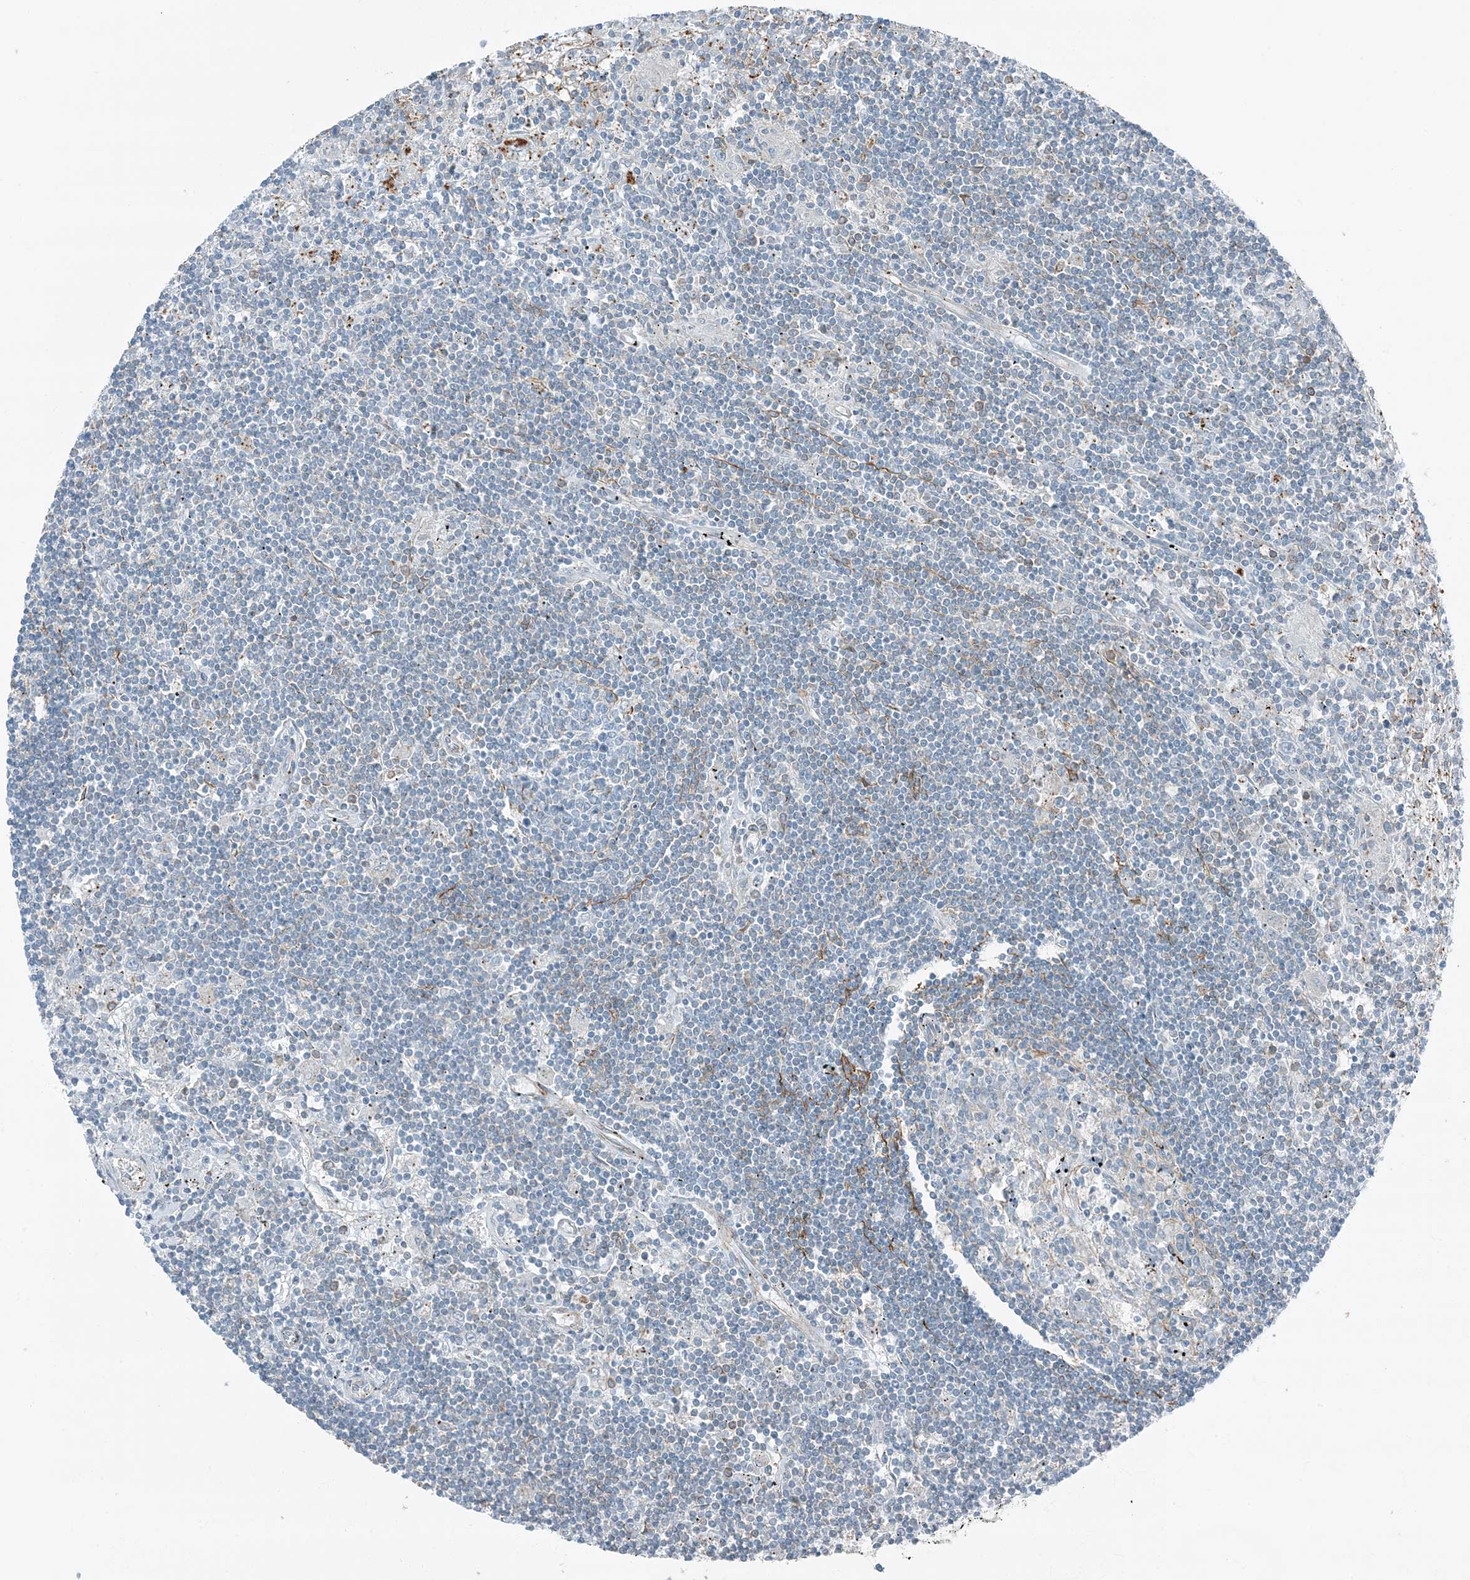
{"staining": {"intensity": "negative", "quantity": "none", "location": "none"}, "tissue": "lymphoma", "cell_type": "Tumor cells", "image_type": "cancer", "snomed": [{"axis": "morphology", "description": "Malignant lymphoma, non-Hodgkin's type, Low grade"}, {"axis": "topography", "description": "Spleen"}], "caption": "Immunohistochemistry (IHC) histopathology image of human malignant lymphoma, non-Hodgkin's type (low-grade) stained for a protein (brown), which exhibits no positivity in tumor cells. (DAB IHC with hematoxylin counter stain).", "gene": "APOBEC3C", "patient": {"sex": "male", "age": 76}}